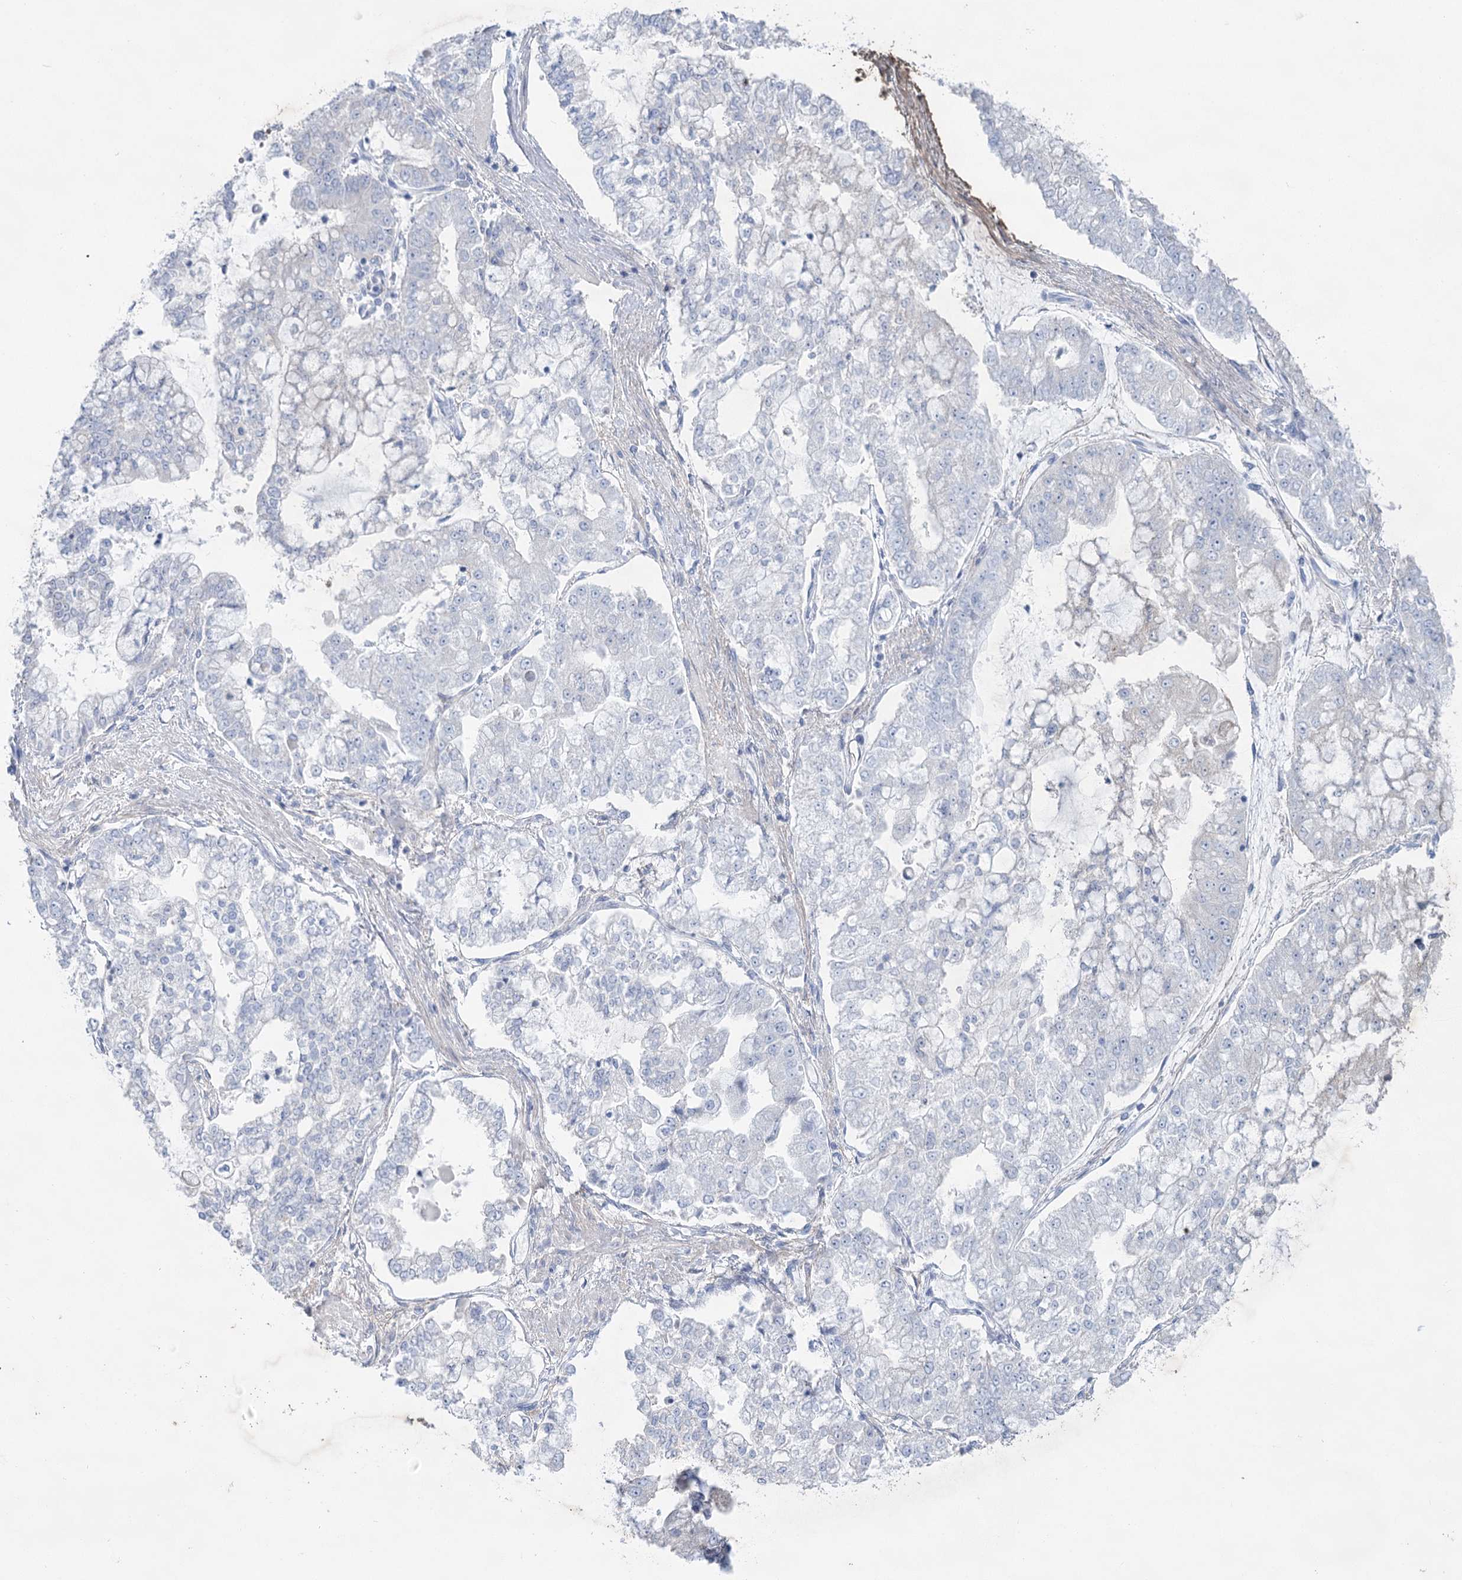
{"staining": {"intensity": "negative", "quantity": "none", "location": "none"}, "tissue": "stomach cancer", "cell_type": "Tumor cells", "image_type": "cancer", "snomed": [{"axis": "morphology", "description": "Adenocarcinoma, NOS"}, {"axis": "topography", "description": "Stomach"}], "caption": "High power microscopy micrograph of an immunohistochemistry histopathology image of stomach cancer, revealing no significant expression in tumor cells.", "gene": "CCDC88A", "patient": {"sex": "male", "age": 76}}